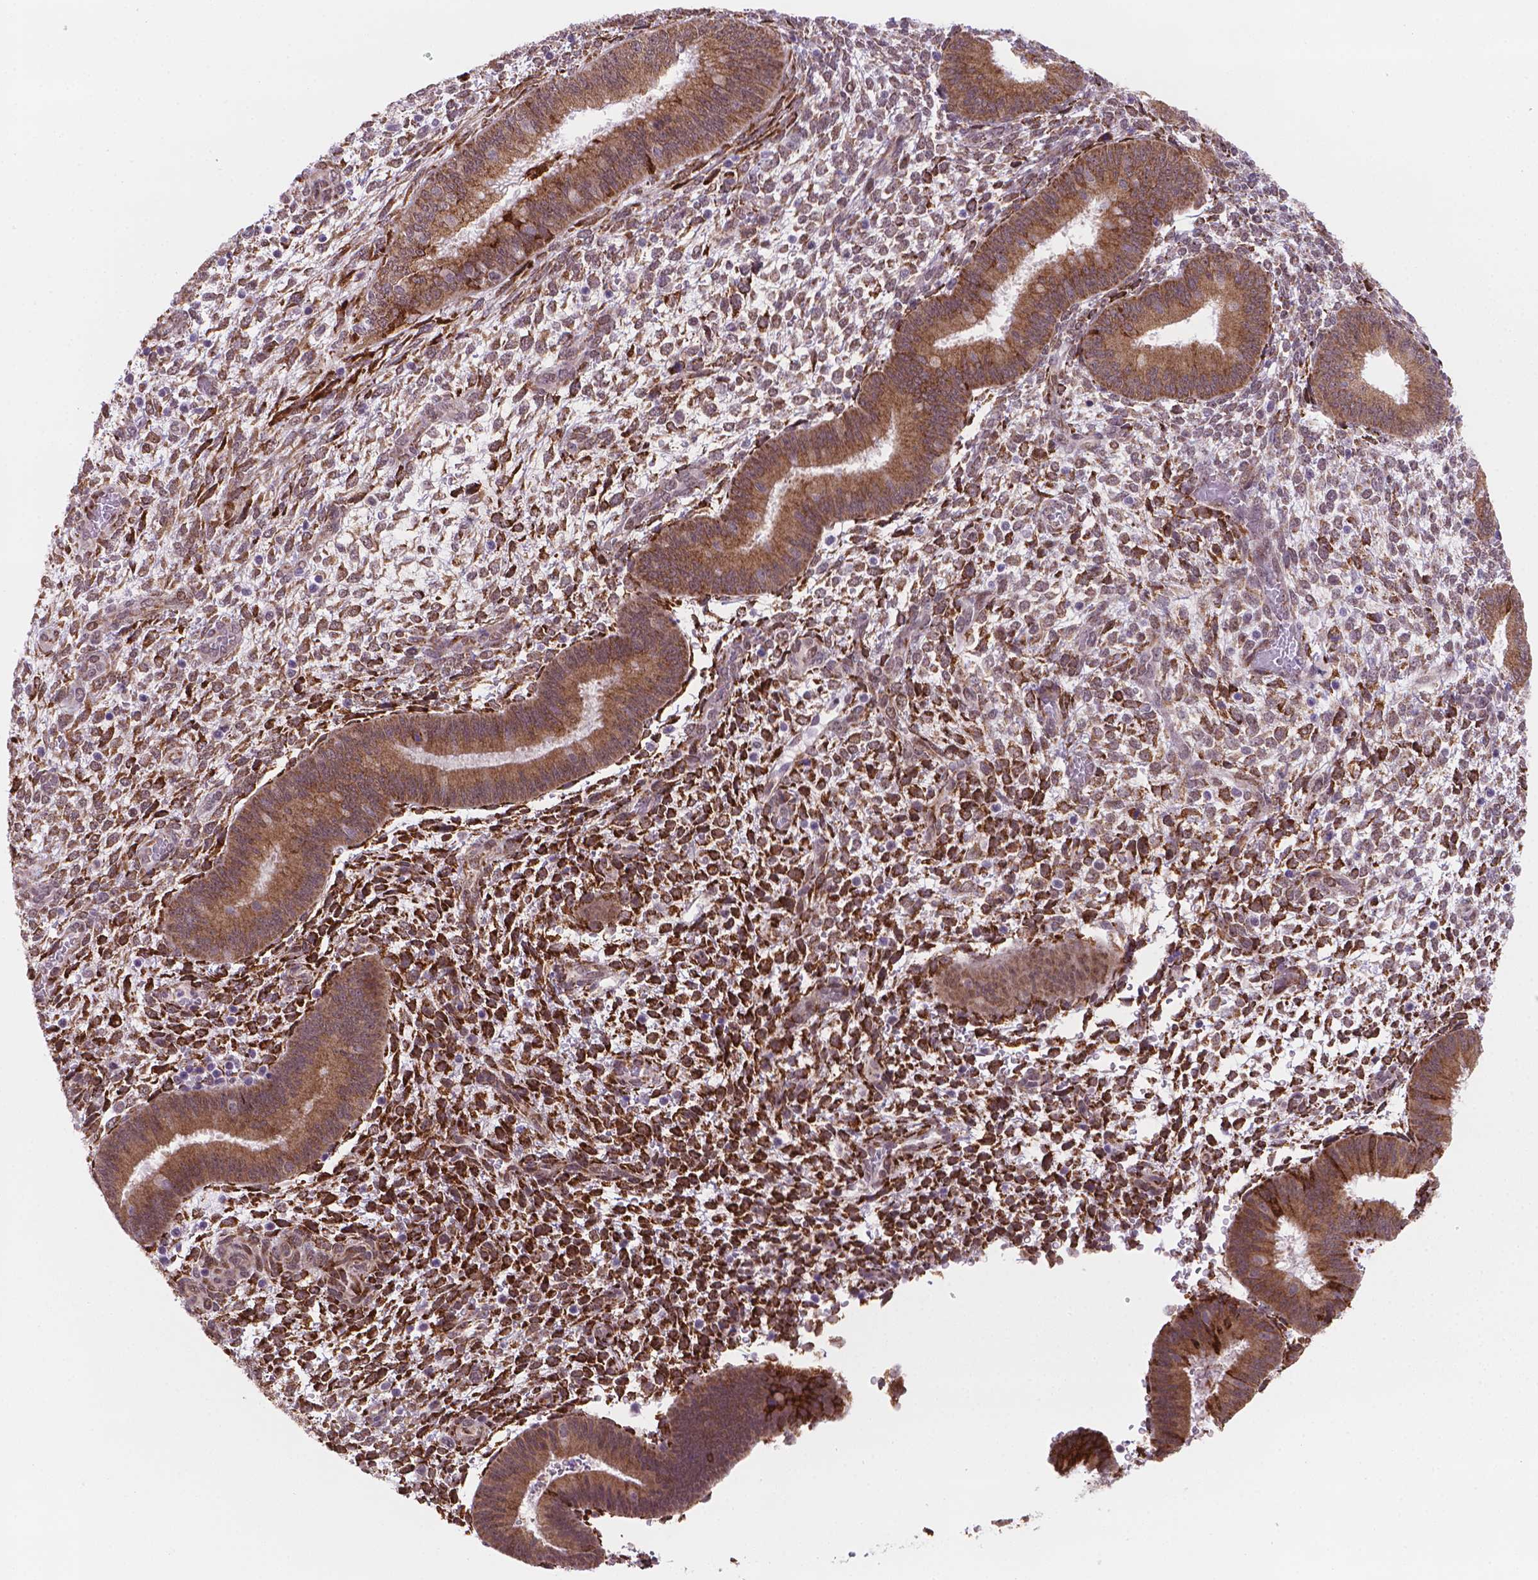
{"staining": {"intensity": "strong", "quantity": "25%-75%", "location": "cytoplasmic/membranous"}, "tissue": "endometrium", "cell_type": "Cells in endometrial stroma", "image_type": "normal", "snomed": [{"axis": "morphology", "description": "Normal tissue, NOS"}, {"axis": "topography", "description": "Endometrium"}], "caption": "Strong cytoplasmic/membranous staining for a protein is present in about 25%-75% of cells in endometrial stroma of benign endometrium using immunohistochemistry (IHC).", "gene": "FNIP1", "patient": {"sex": "female", "age": 39}}